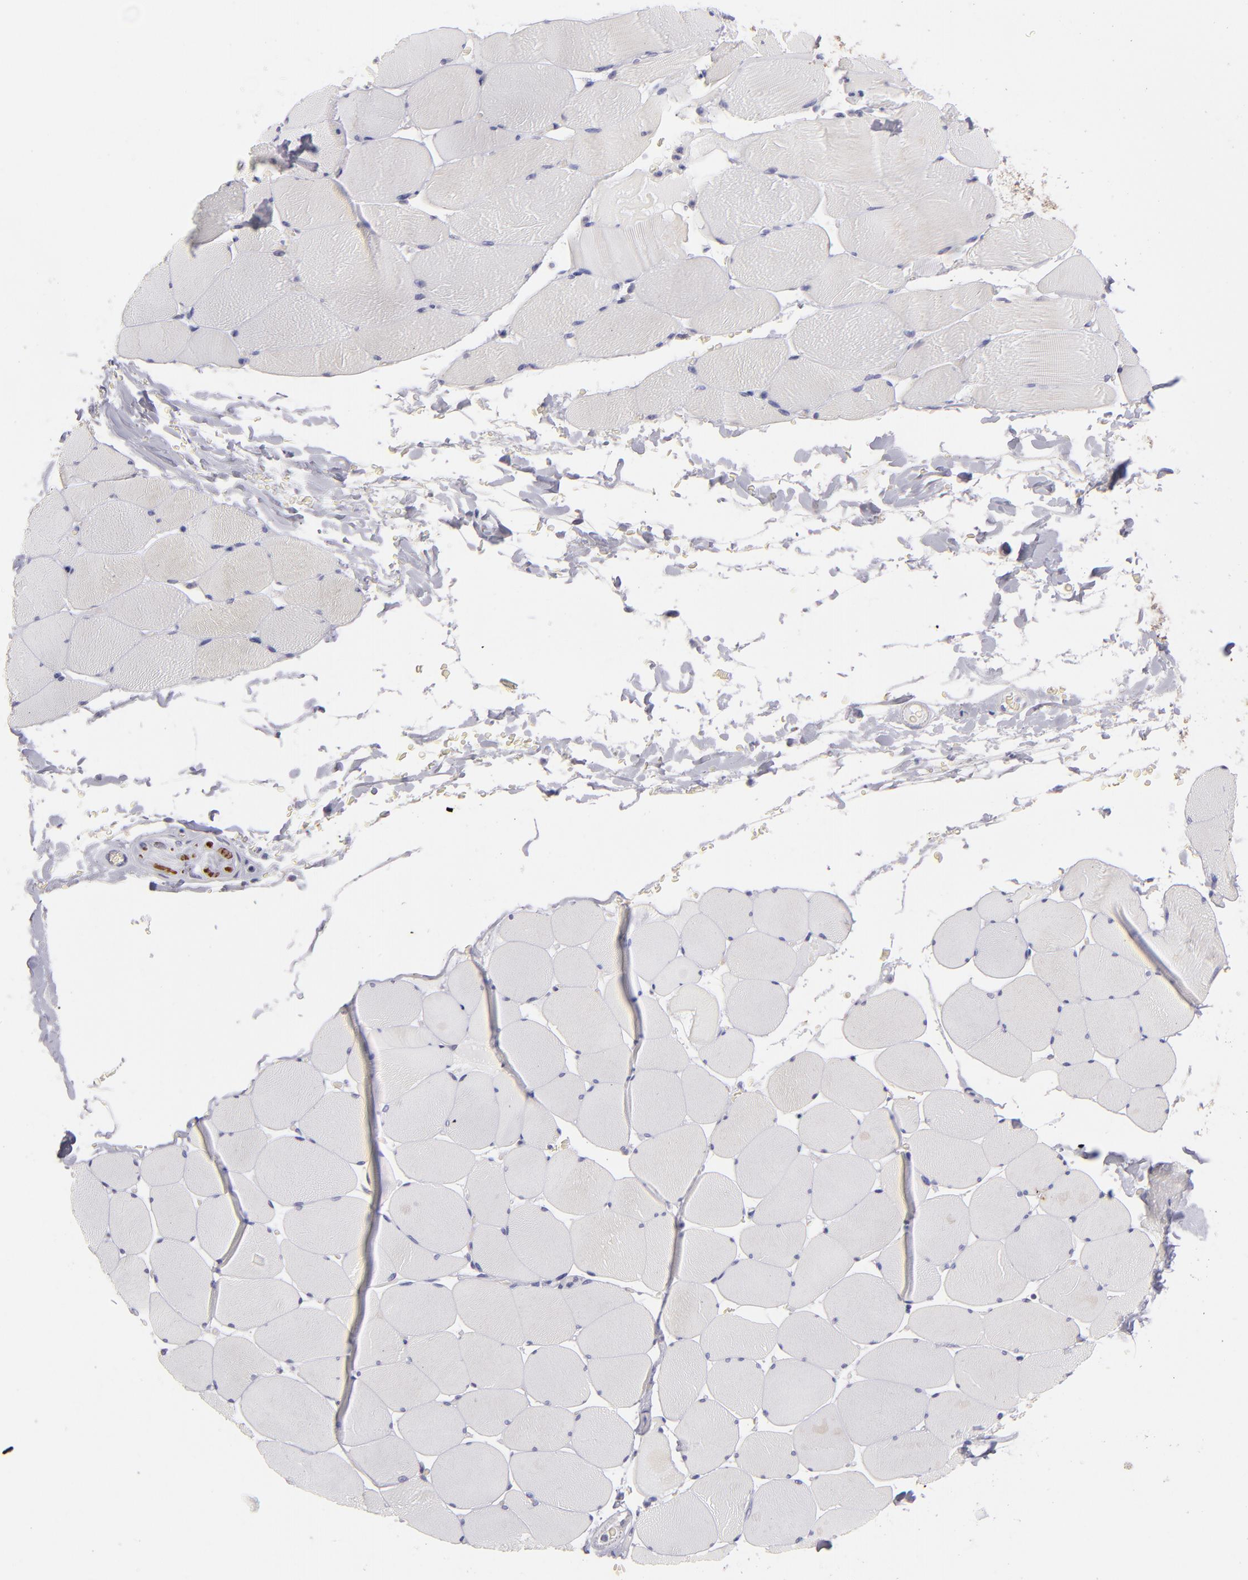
{"staining": {"intensity": "negative", "quantity": "none", "location": "none"}, "tissue": "skeletal muscle", "cell_type": "Myocytes", "image_type": "normal", "snomed": [{"axis": "morphology", "description": "Normal tissue, NOS"}, {"axis": "topography", "description": "Skeletal muscle"}], "caption": "Immunohistochemical staining of normal human skeletal muscle demonstrates no significant positivity in myocytes.", "gene": "TRAF3", "patient": {"sex": "male", "age": 62}}